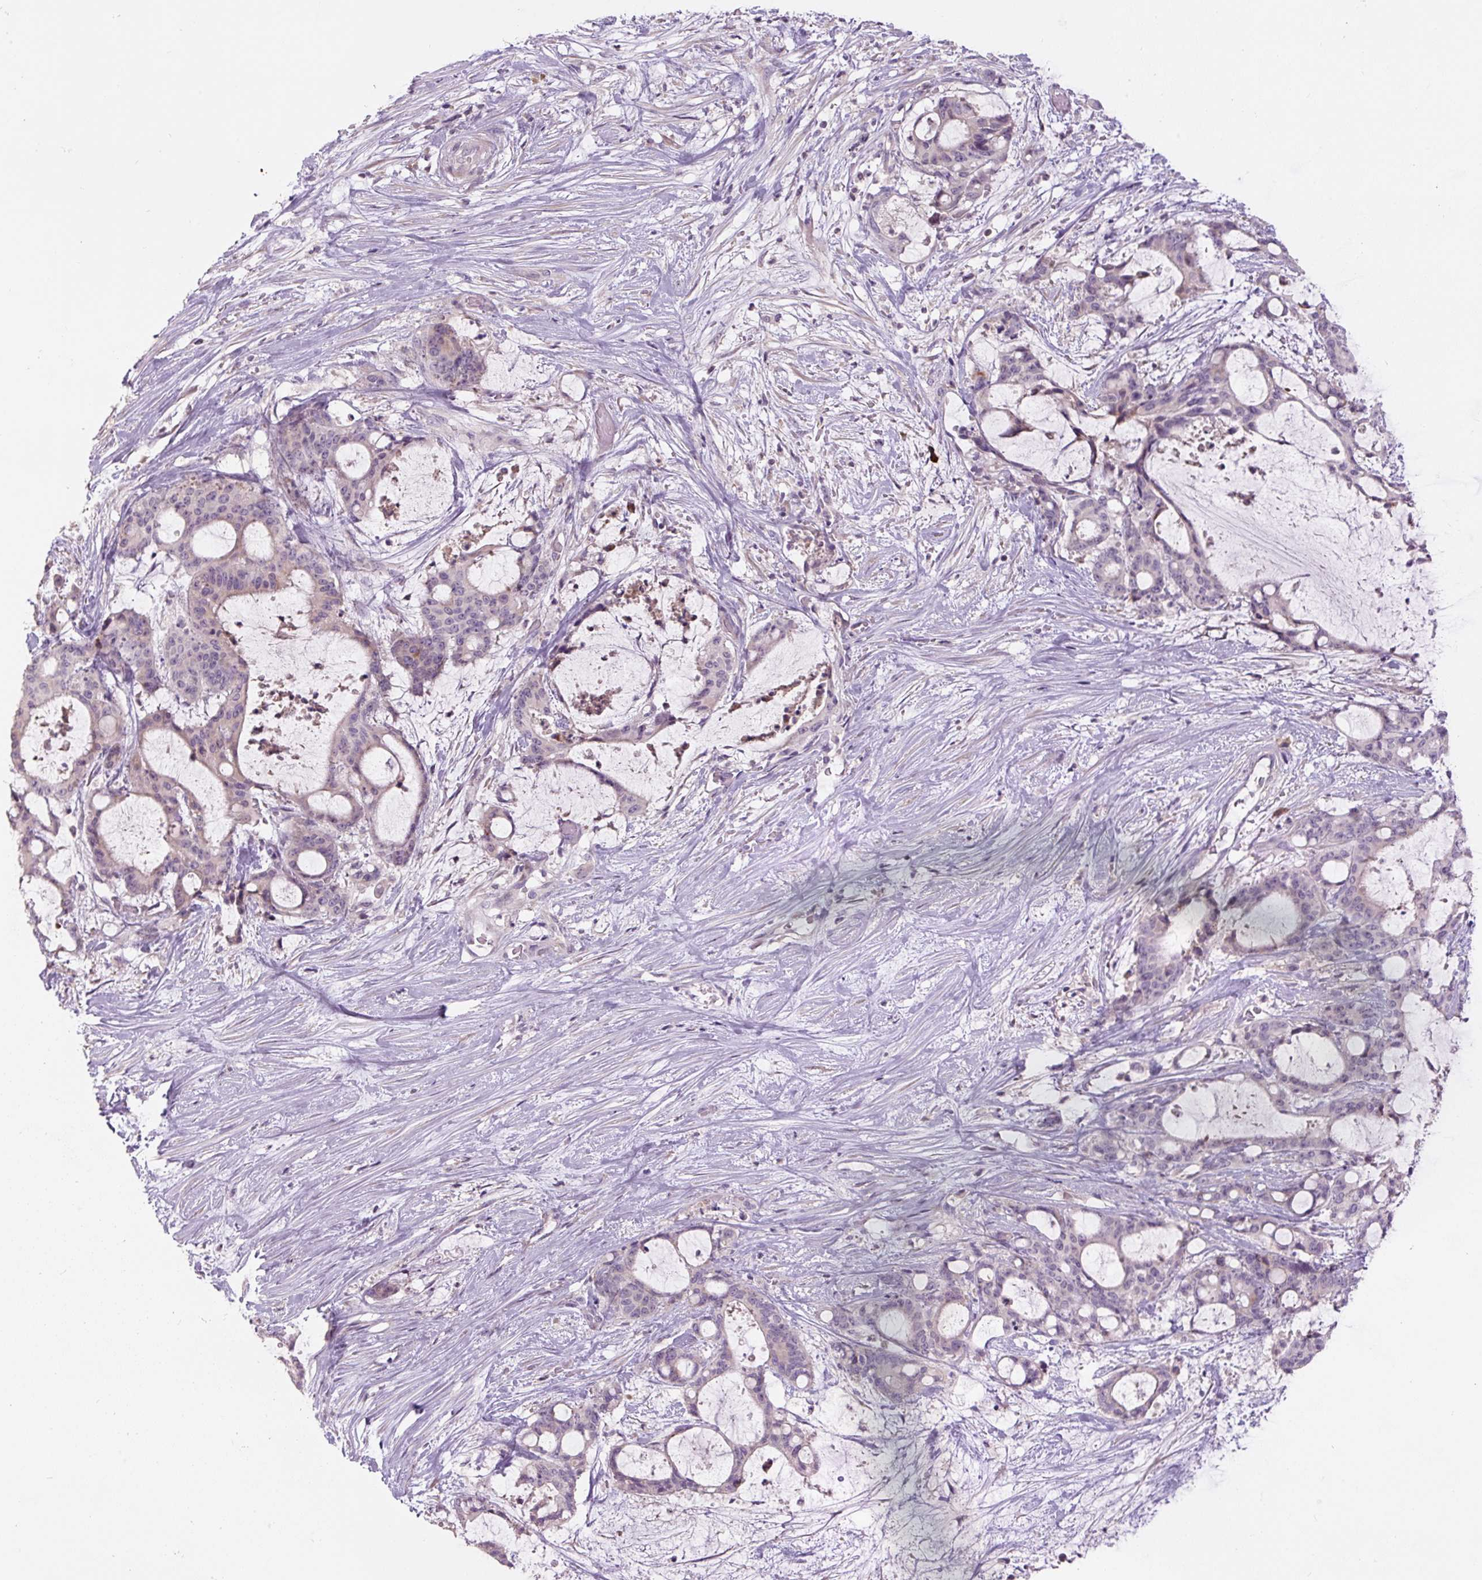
{"staining": {"intensity": "negative", "quantity": "none", "location": "none"}, "tissue": "liver cancer", "cell_type": "Tumor cells", "image_type": "cancer", "snomed": [{"axis": "morphology", "description": "Normal tissue, NOS"}, {"axis": "morphology", "description": "Cholangiocarcinoma"}, {"axis": "topography", "description": "Liver"}, {"axis": "topography", "description": "Peripheral nerve tissue"}], "caption": "High power microscopy histopathology image of an immunohistochemistry (IHC) histopathology image of cholangiocarcinoma (liver), revealing no significant expression in tumor cells. Nuclei are stained in blue.", "gene": "TMEM100", "patient": {"sex": "female", "age": 73}}